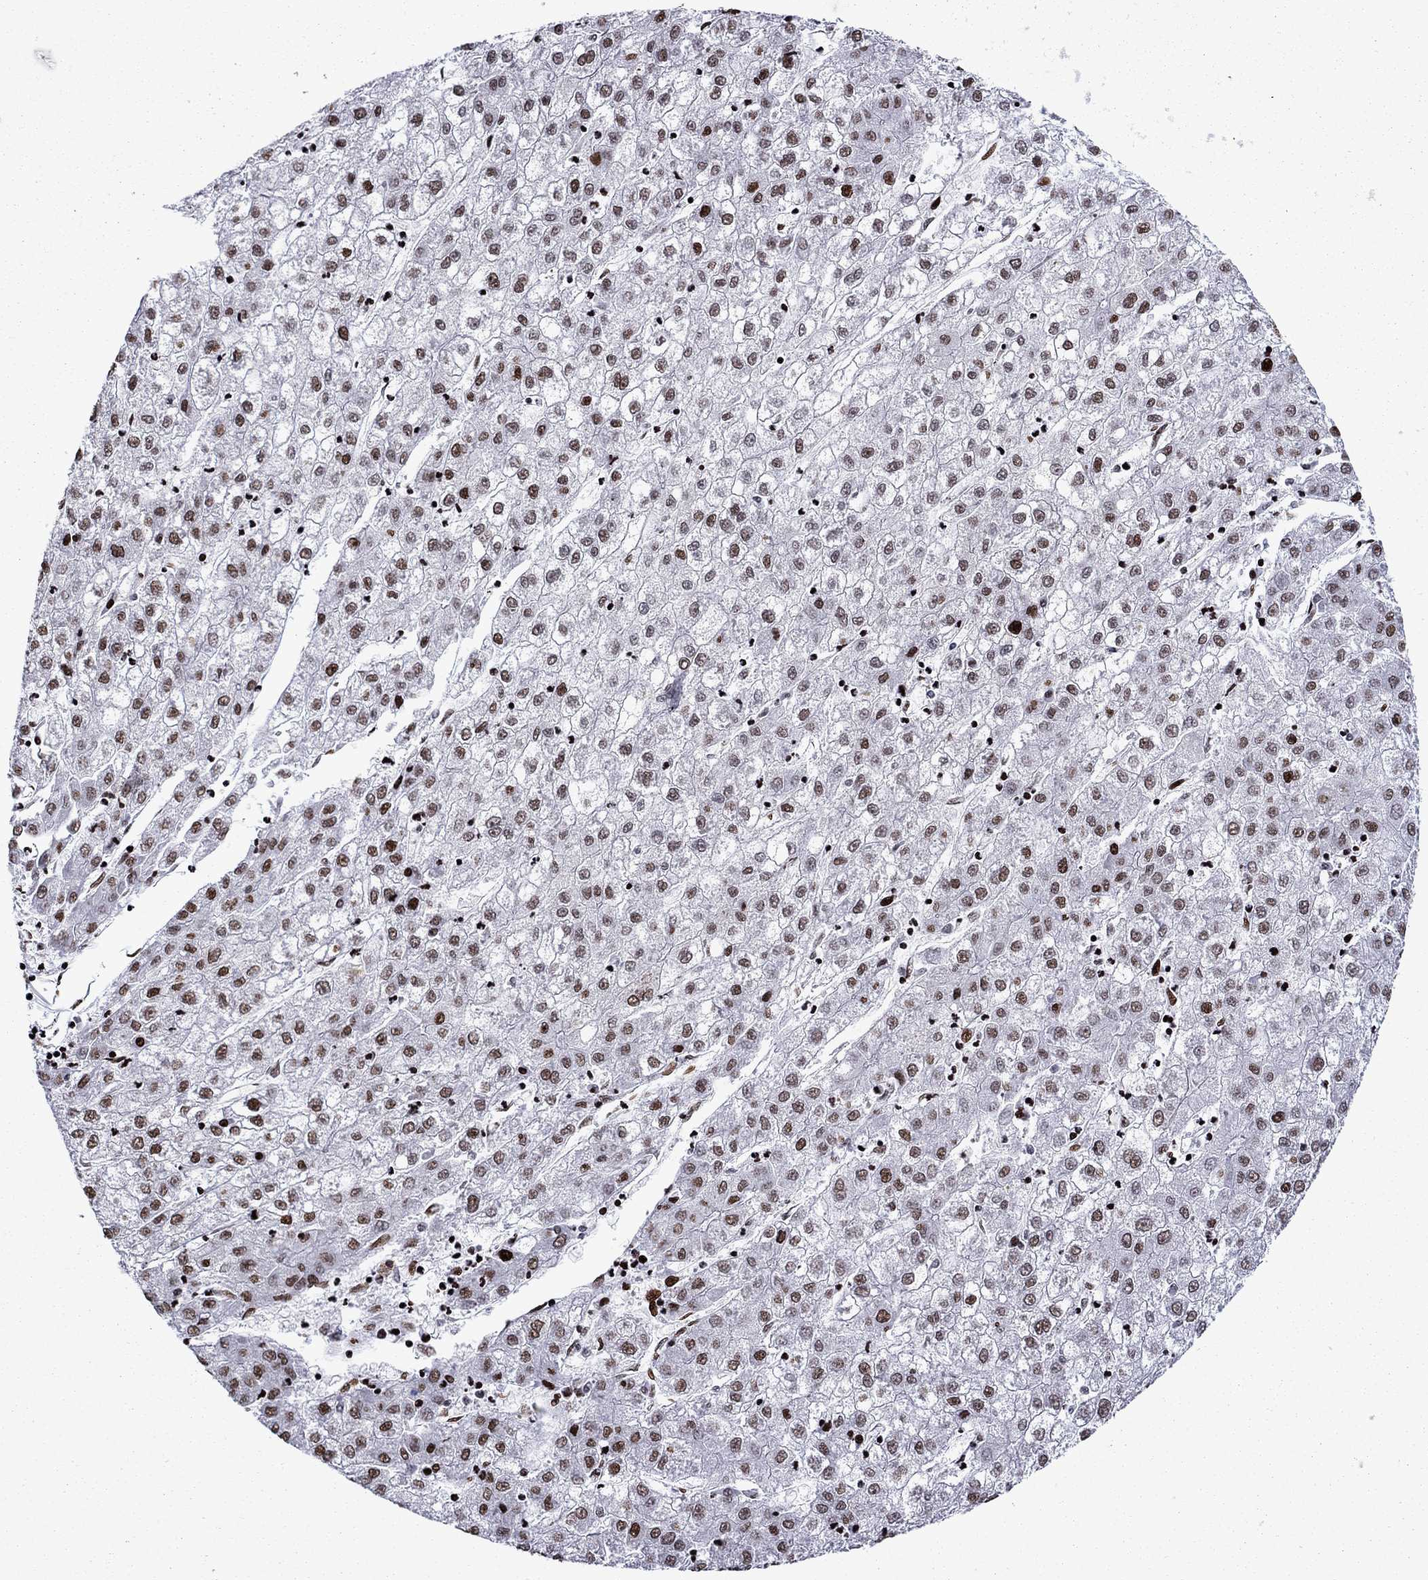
{"staining": {"intensity": "strong", "quantity": "25%-75%", "location": "nuclear"}, "tissue": "liver cancer", "cell_type": "Tumor cells", "image_type": "cancer", "snomed": [{"axis": "morphology", "description": "Carcinoma, Hepatocellular, NOS"}, {"axis": "topography", "description": "Liver"}], "caption": "The immunohistochemical stain shows strong nuclear expression in tumor cells of liver cancer (hepatocellular carcinoma) tissue.", "gene": "LIMK1", "patient": {"sex": "male", "age": 72}}